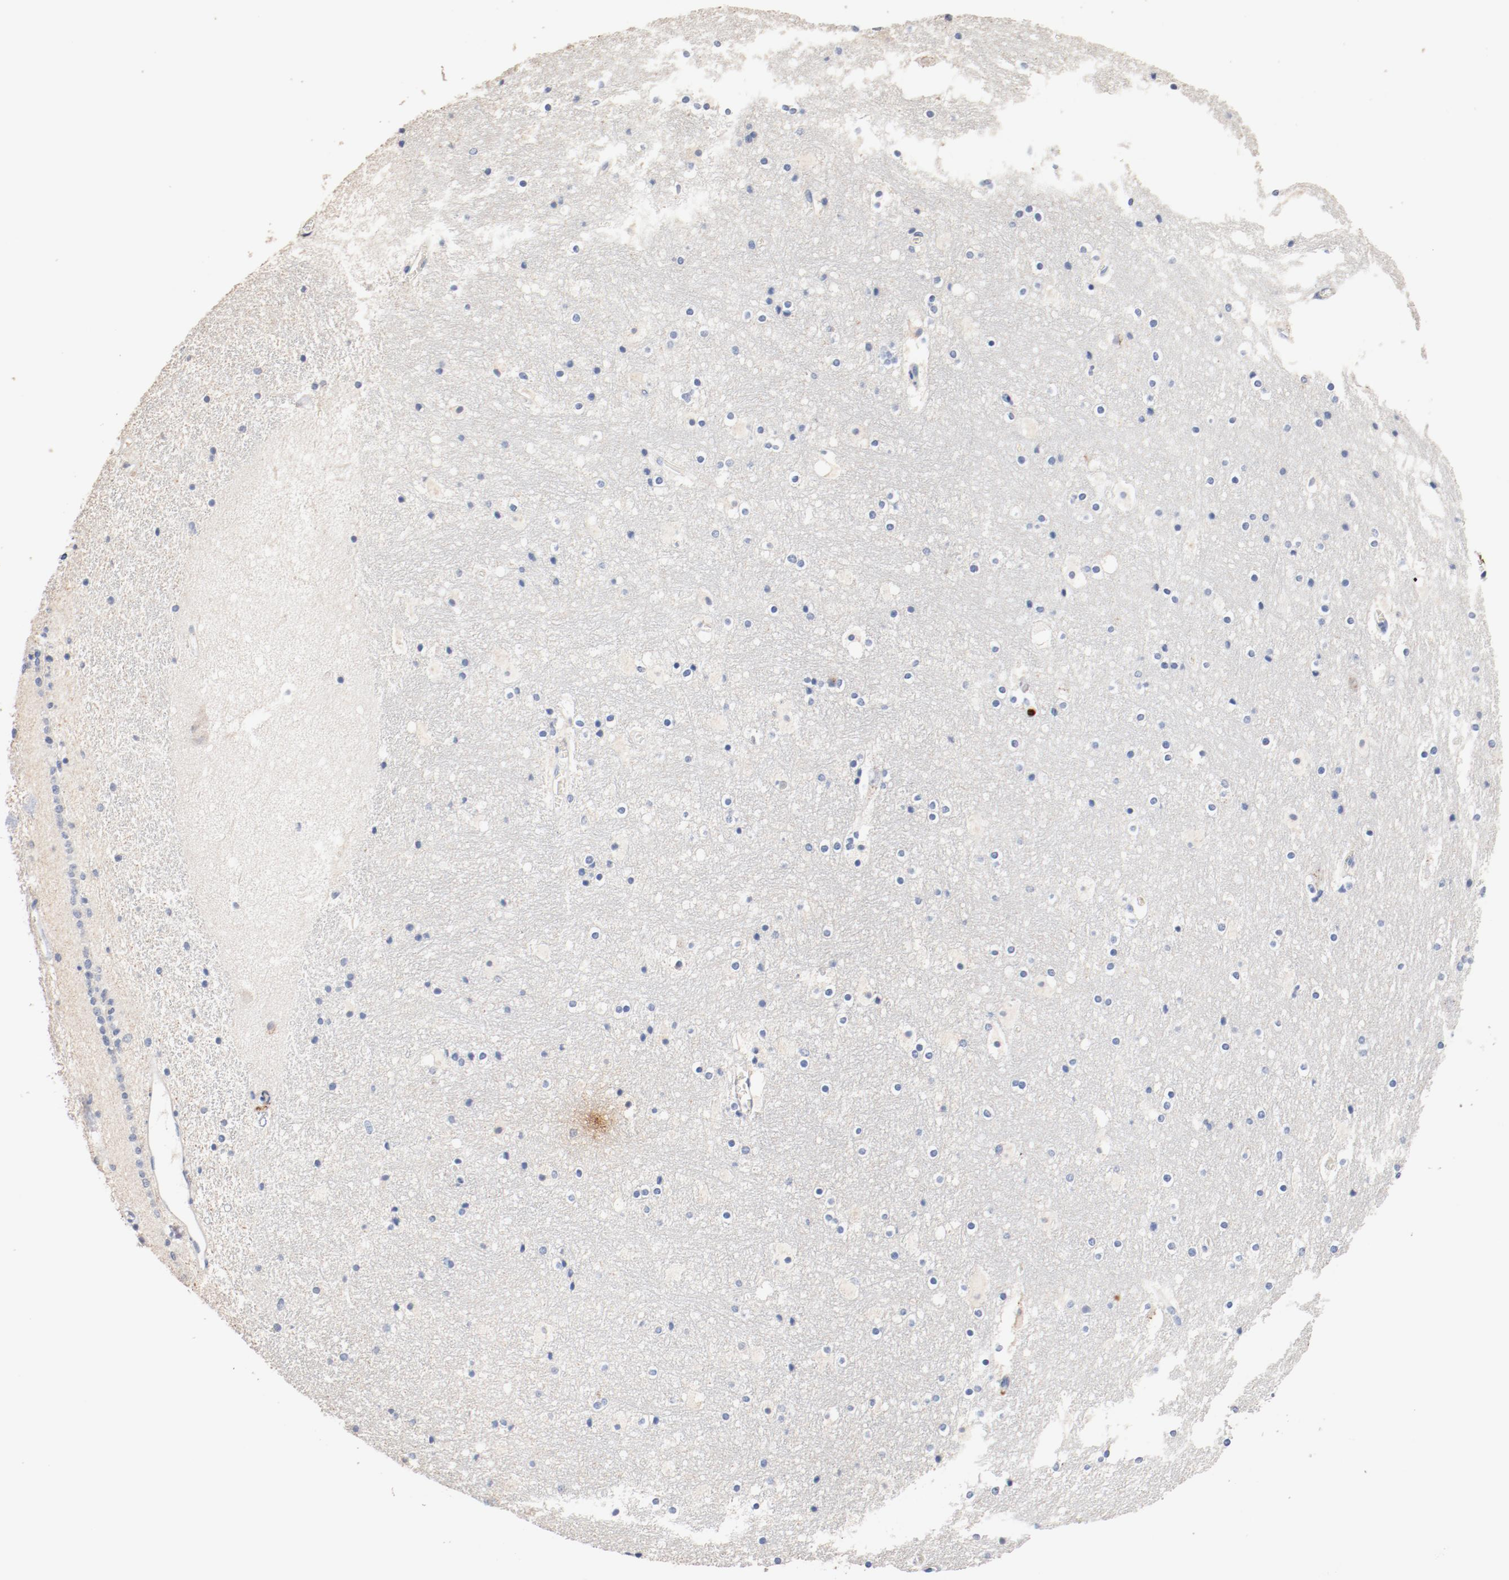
{"staining": {"intensity": "negative", "quantity": "none", "location": "none"}, "tissue": "hippocampus", "cell_type": "Glial cells", "image_type": "normal", "snomed": [{"axis": "morphology", "description": "Normal tissue, NOS"}, {"axis": "topography", "description": "Hippocampus"}], "caption": "The photomicrograph demonstrates no significant expression in glial cells of hippocampus. (DAB immunohistochemistry with hematoxylin counter stain).", "gene": "CD247", "patient": {"sex": "male", "age": 45}}